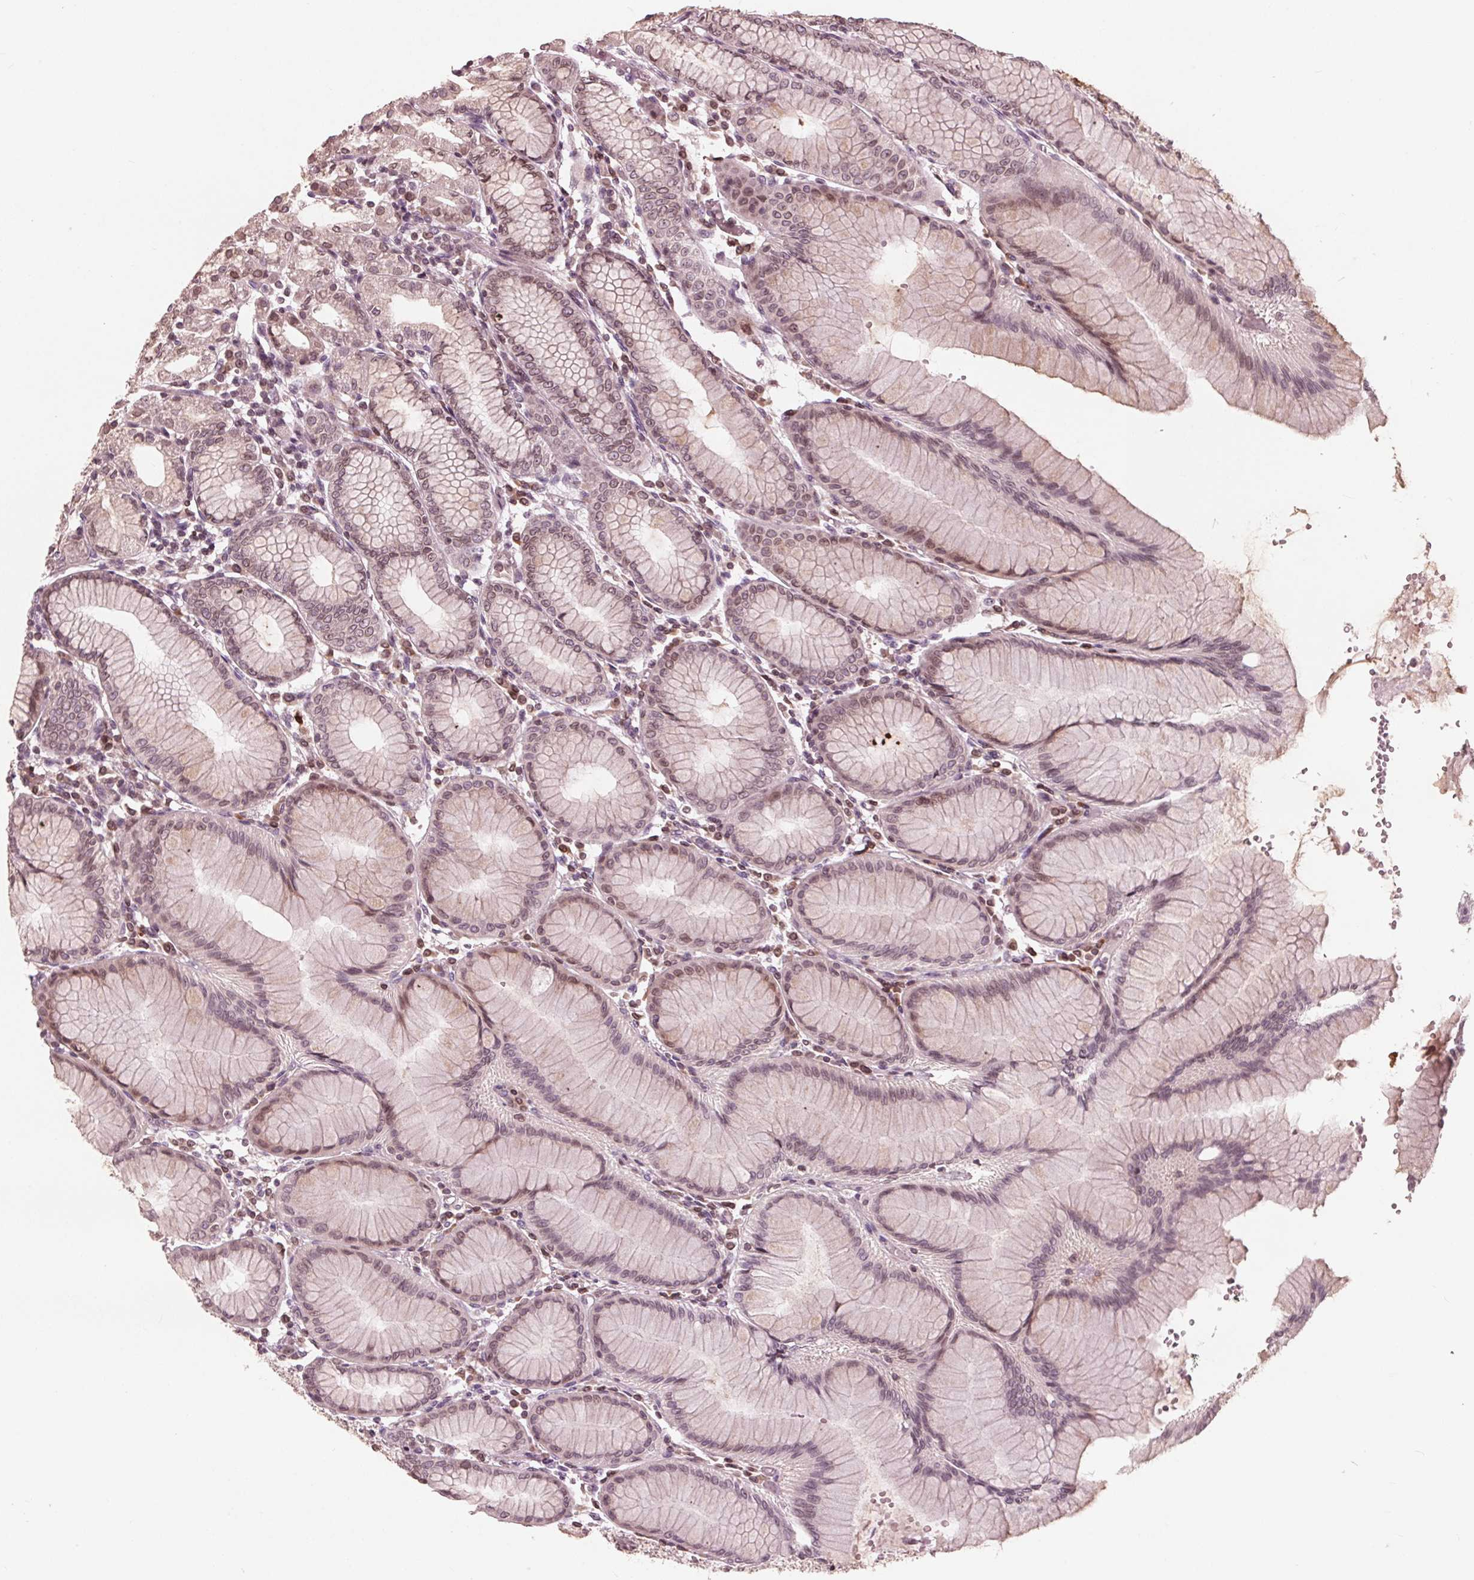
{"staining": {"intensity": "moderate", "quantity": "25%-75%", "location": "cytoplasmic/membranous,nuclear"}, "tissue": "stomach", "cell_type": "Glandular cells", "image_type": "normal", "snomed": [{"axis": "morphology", "description": "Normal tissue, NOS"}, {"axis": "topography", "description": "Skeletal muscle"}, {"axis": "topography", "description": "Stomach"}], "caption": "Stomach stained with immunohistochemistry (IHC) demonstrates moderate cytoplasmic/membranous,nuclear expression in approximately 25%-75% of glandular cells. (DAB IHC with brightfield microscopy, high magnification).", "gene": "NUP210", "patient": {"sex": "female", "age": 57}}